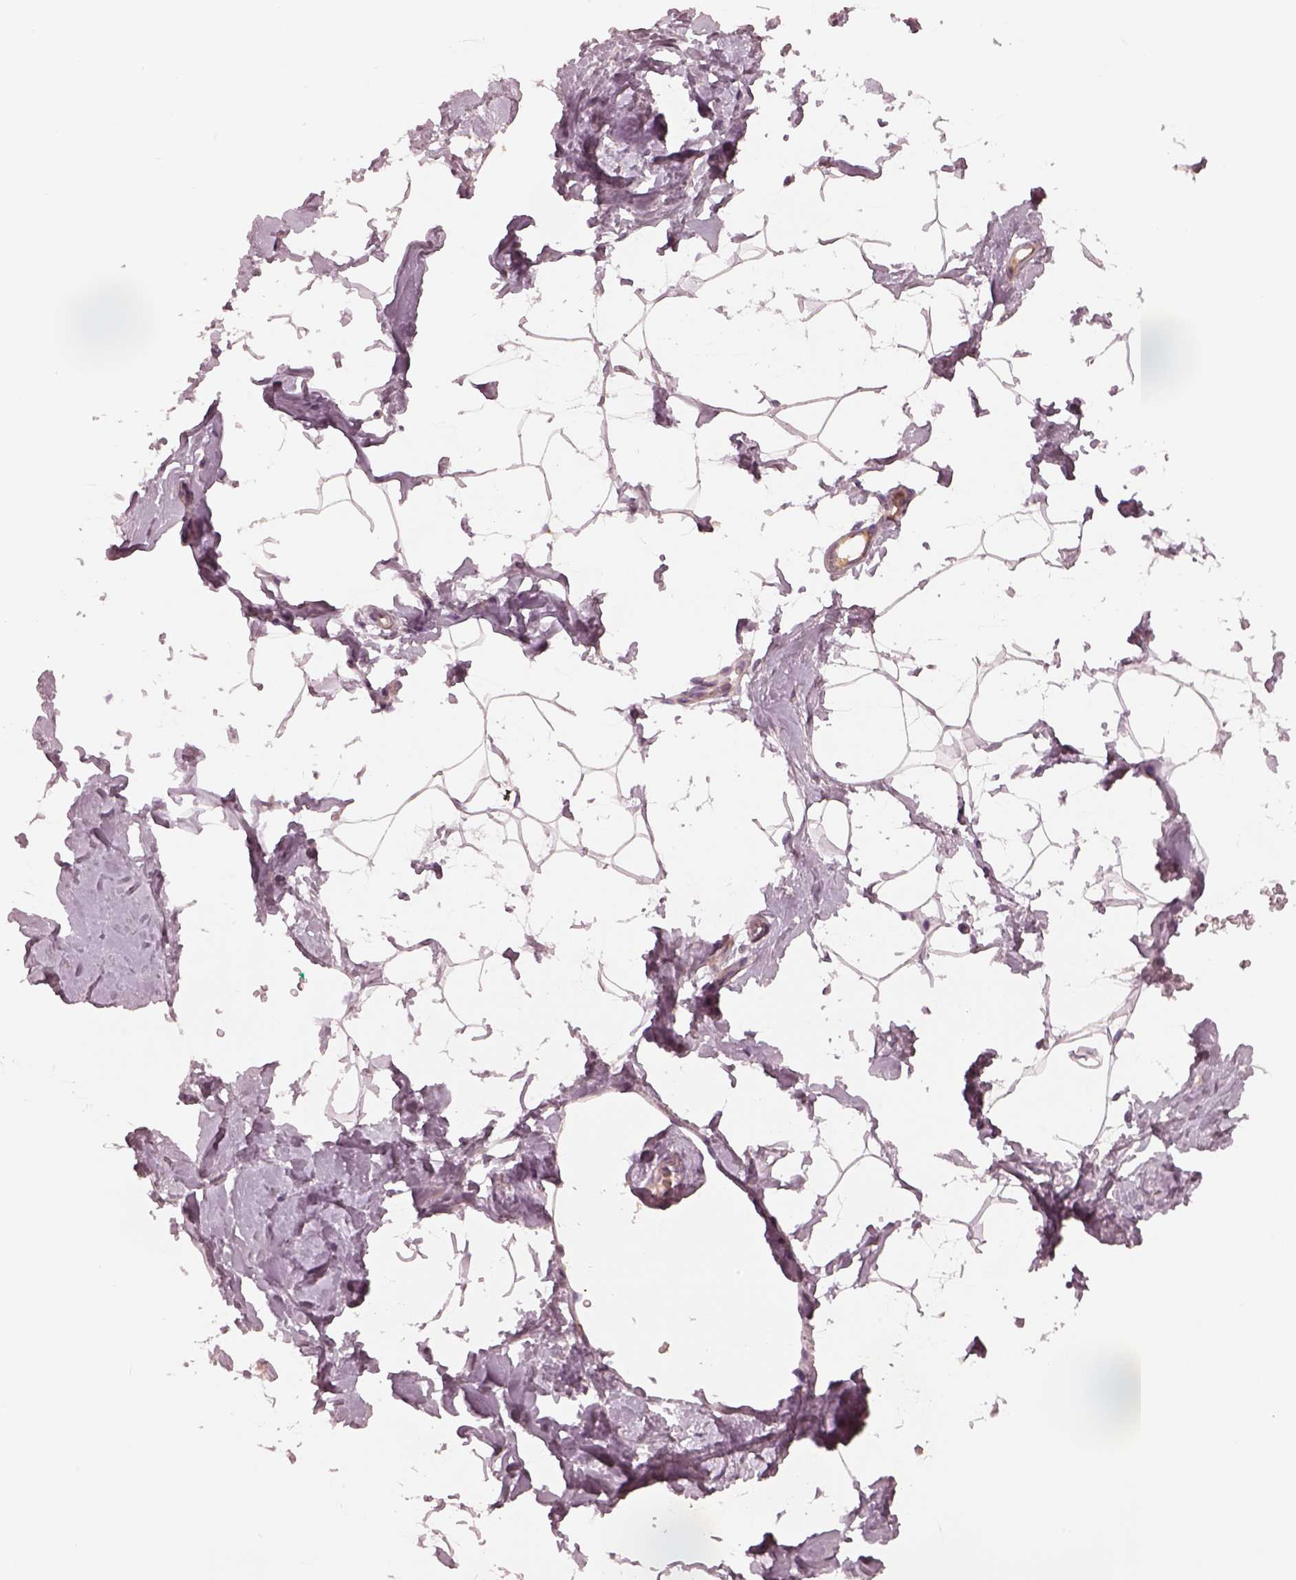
{"staining": {"intensity": "negative", "quantity": "none", "location": "none"}, "tissue": "breast", "cell_type": "Adipocytes", "image_type": "normal", "snomed": [{"axis": "morphology", "description": "Normal tissue, NOS"}, {"axis": "topography", "description": "Breast"}], "caption": "Immunohistochemistry photomicrograph of normal human breast stained for a protein (brown), which reveals no expression in adipocytes.", "gene": "SDCBP2", "patient": {"sex": "female", "age": 32}}